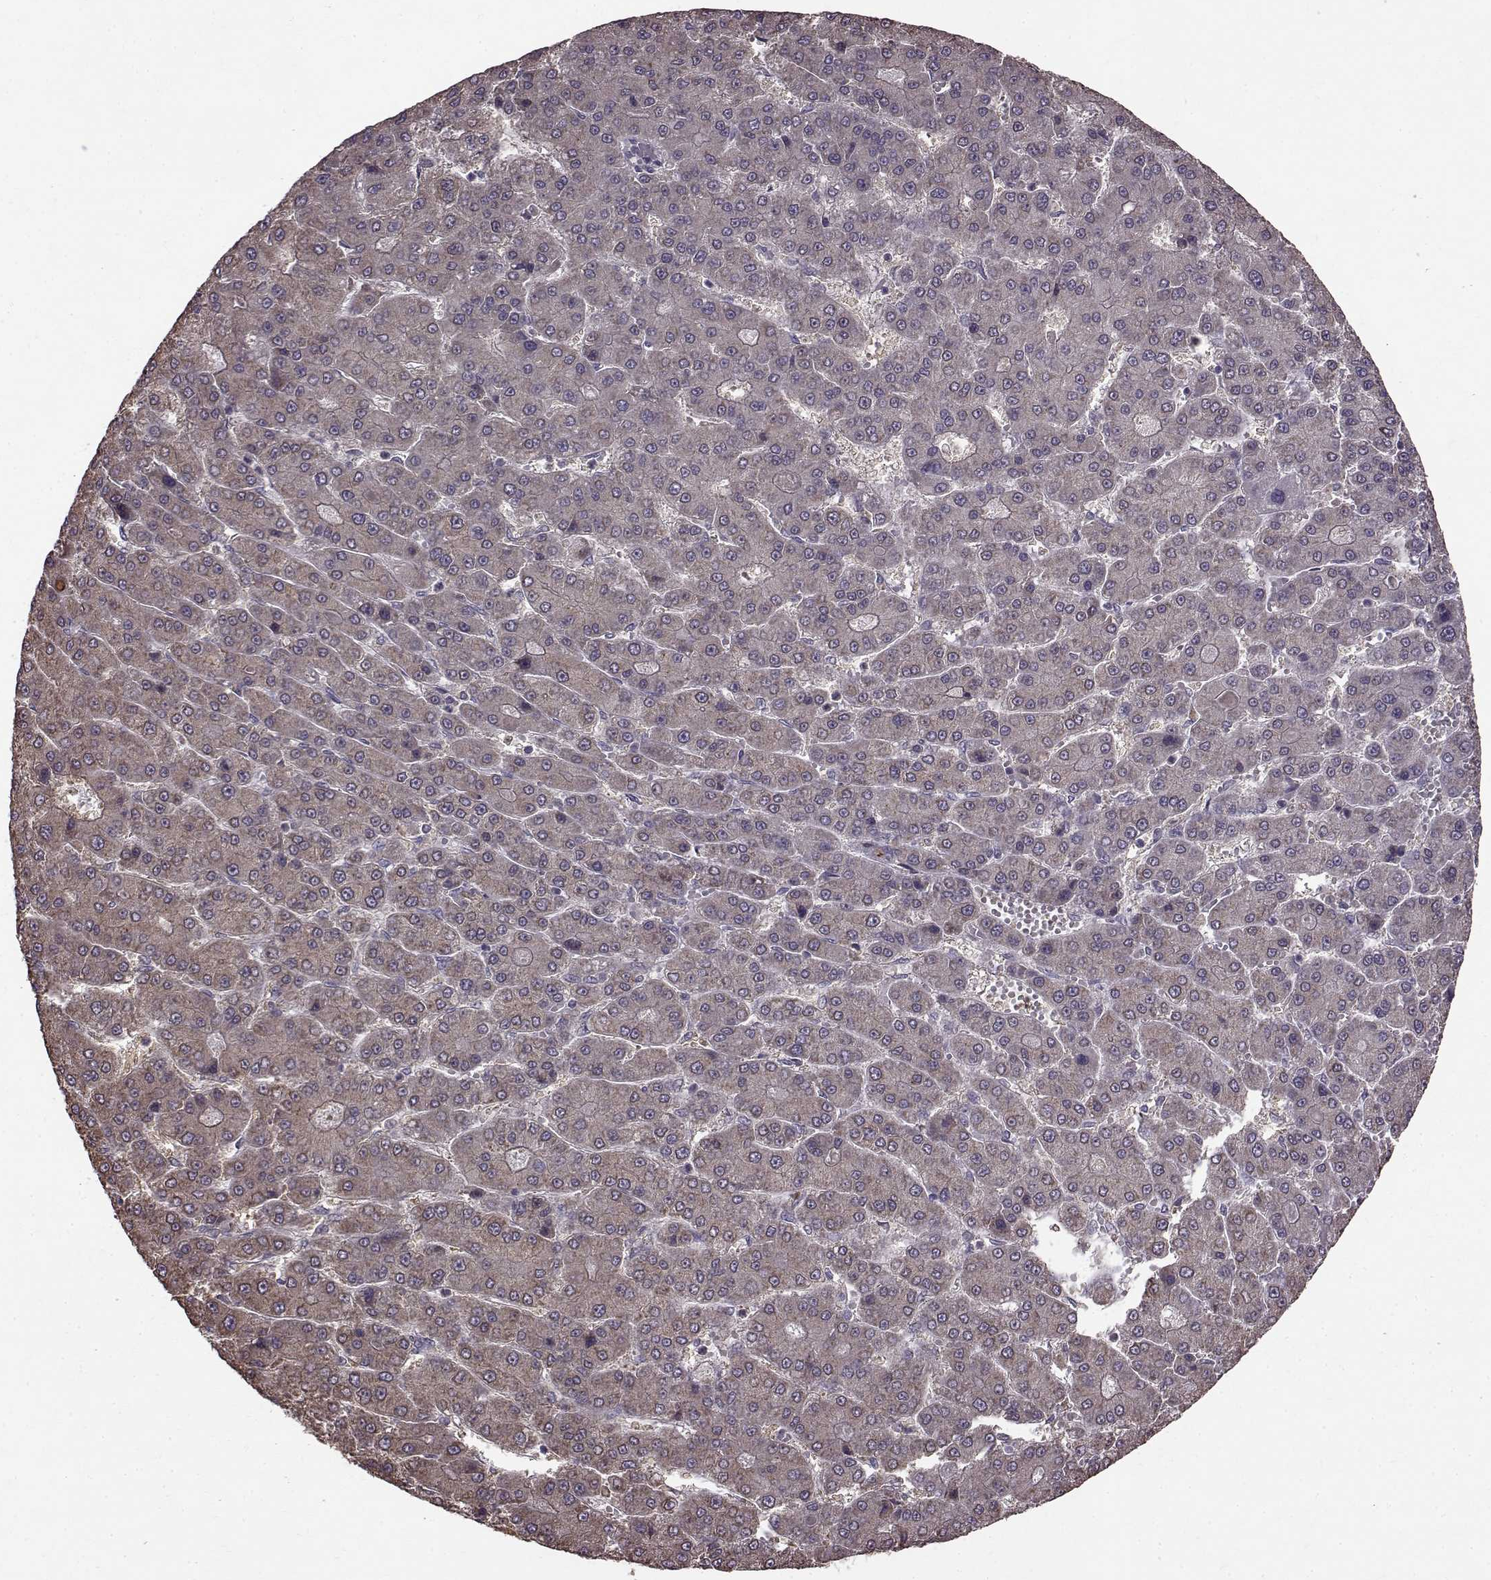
{"staining": {"intensity": "weak", "quantity": "25%-75%", "location": "cytoplasmic/membranous"}, "tissue": "liver cancer", "cell_type": "Tumor cells", "image_type": "cancer", "snomed": [{"axis": "morphology", "description": "Carcinoma, Hepatocellular, NOS"}, {"axis": "topography", "description": "Liver"}], "caption": "A brown stain highlights weak cytoplasmic/membranous positivity of a protein in liver cancer (hepatocellular carcinoma) tumor cells.", "gene": "NME1-NME2", "patient": {"sex": "male", "age": 70}}